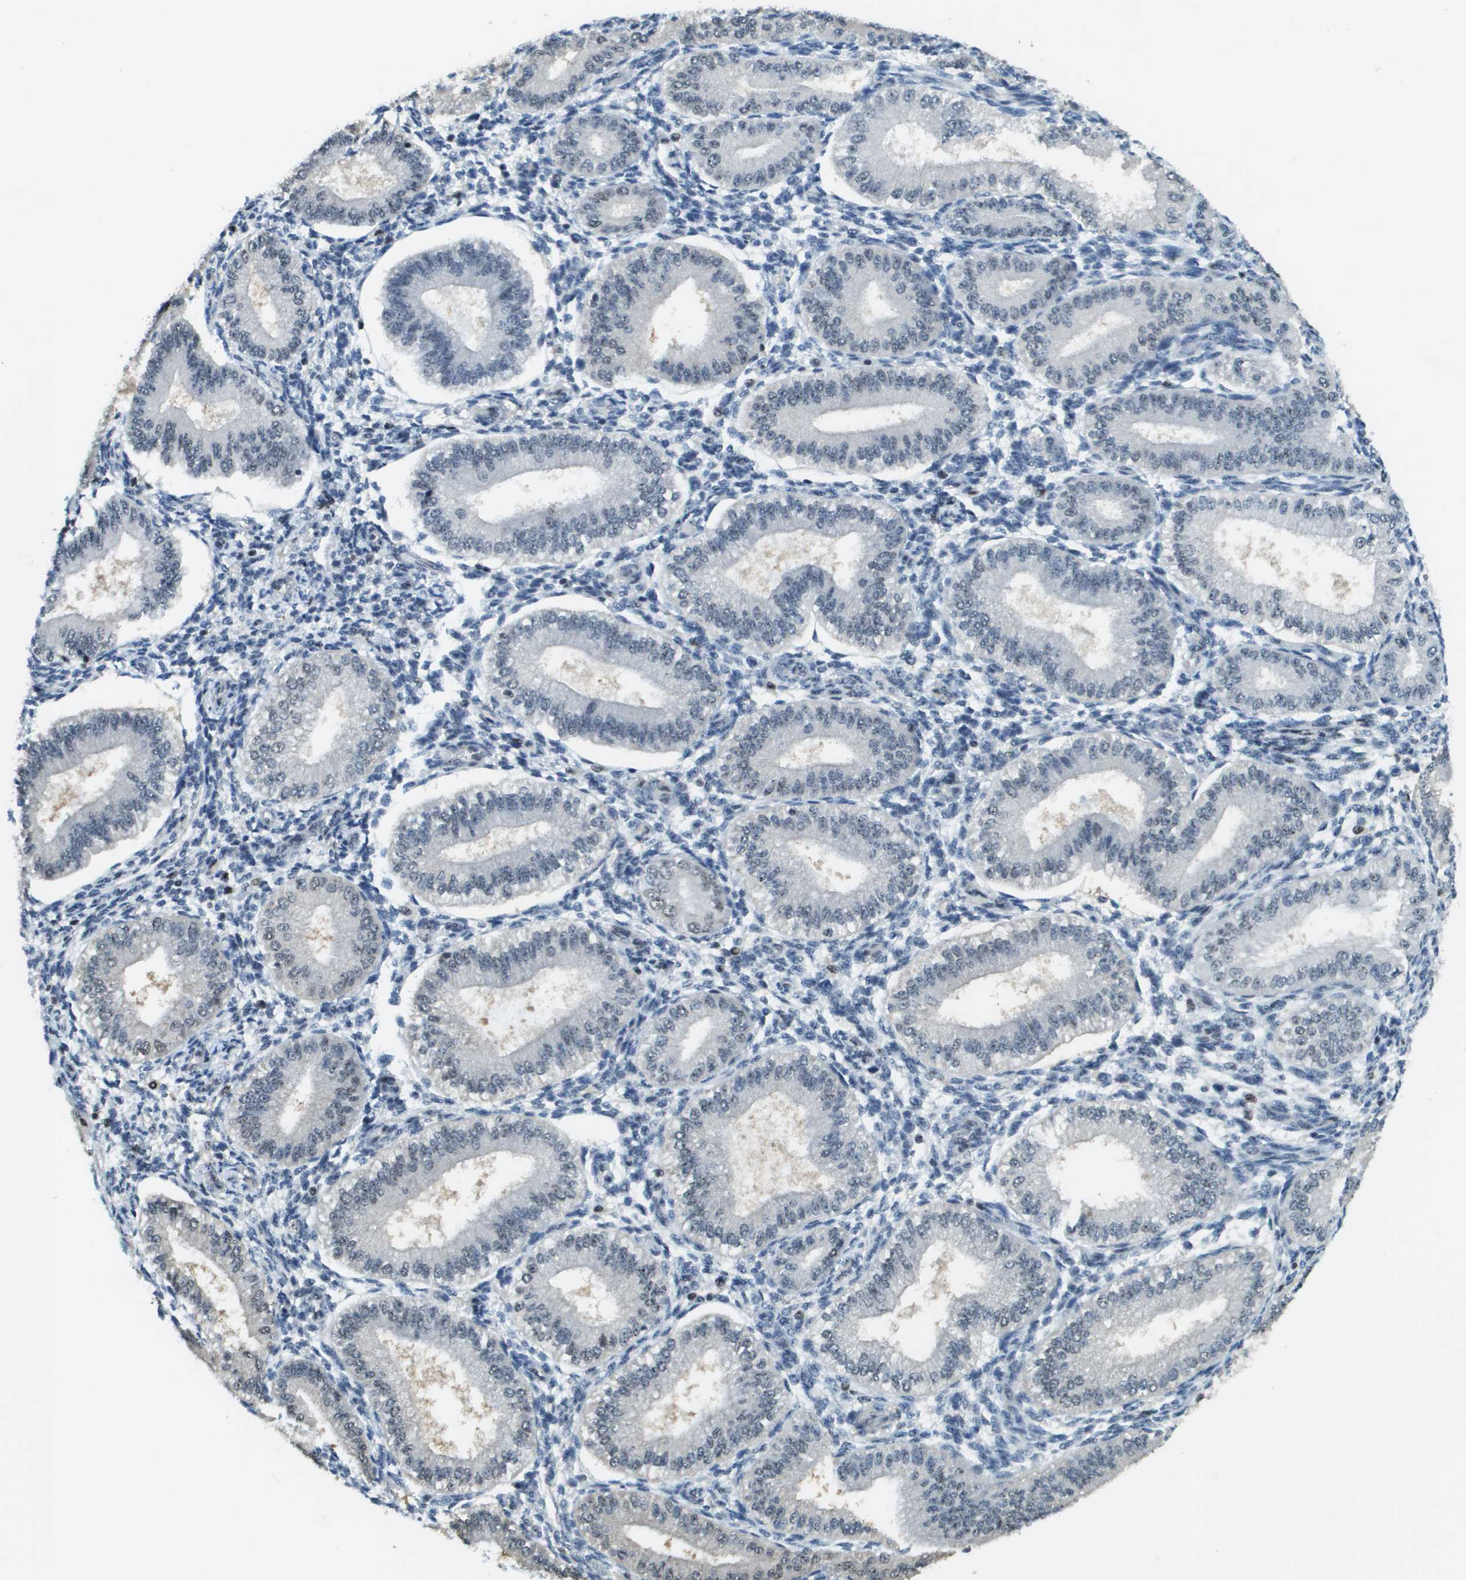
{"staining": {"intensity": "negative", "quantity": "none", "location": "none"}, "tissue": "endometrium", "cell_type": "Cells in endometrial stroma", "image_type": "normal", "snomed": [{"axis": "morphology", "description": "Normal tissue, NOS"}, {"axis": "topography", "description": "Endometrium"}], "caption": "Immunohistochemistry of unremarkable human endometrium exhibits no staining in cells in endometrial stroma.", "gene": "SP100", "patient": {"sex": "female", "age": 39}}